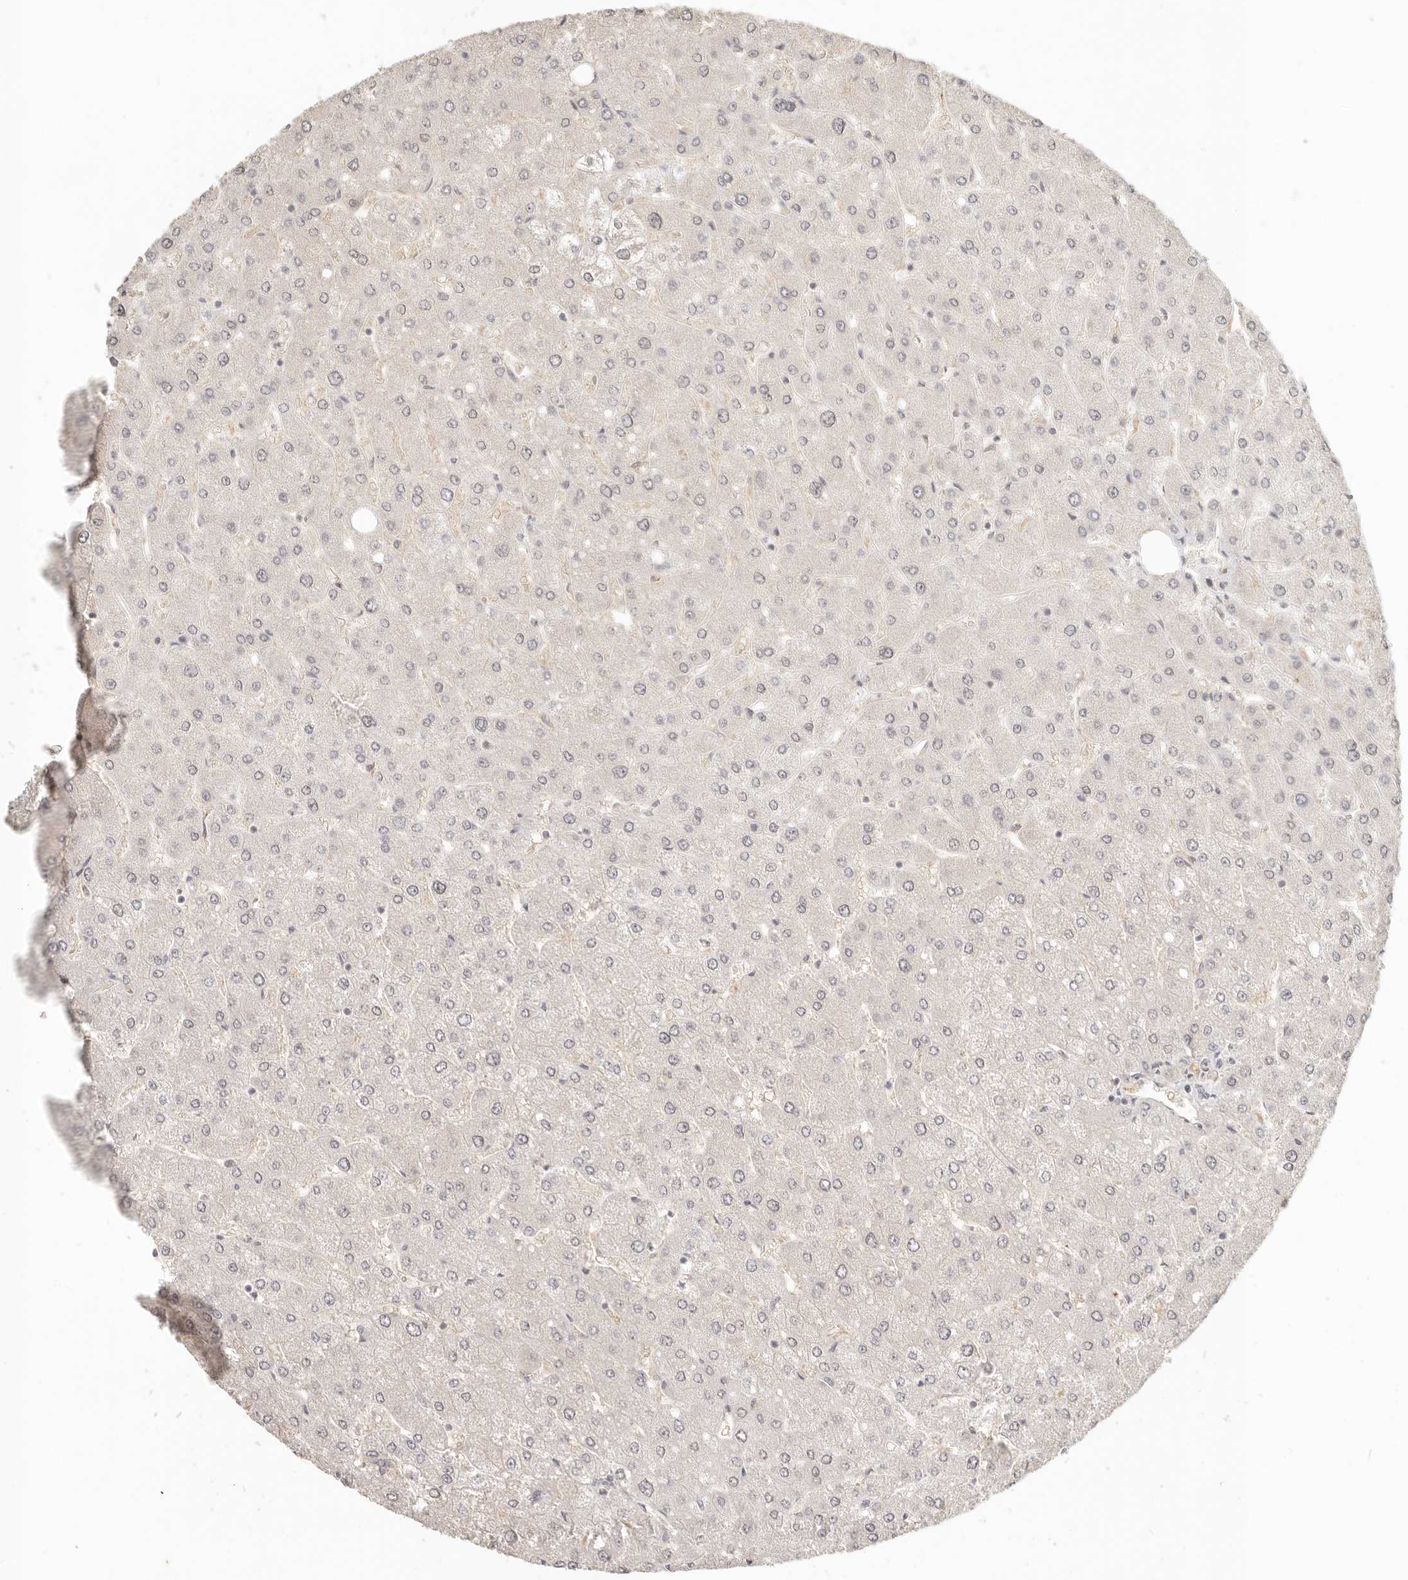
{"staining": {"intensity": "negative", "quantity": "none", "location": "none"}, "tissue": "liver", "cell_type": "Cholangiocytes", "image_type": "normal", "snomed": [{"axis": "morphology", "description": "Normal tissue, NOS"}, {"axis": "topography", "description": "Liver"}], "caption": "This is an IHC histopathology image of unremarkable human liver. There is no expression in cholangiocytes.", "gene": "GABPA", "patient": {"sex": "male", "age": 55}}